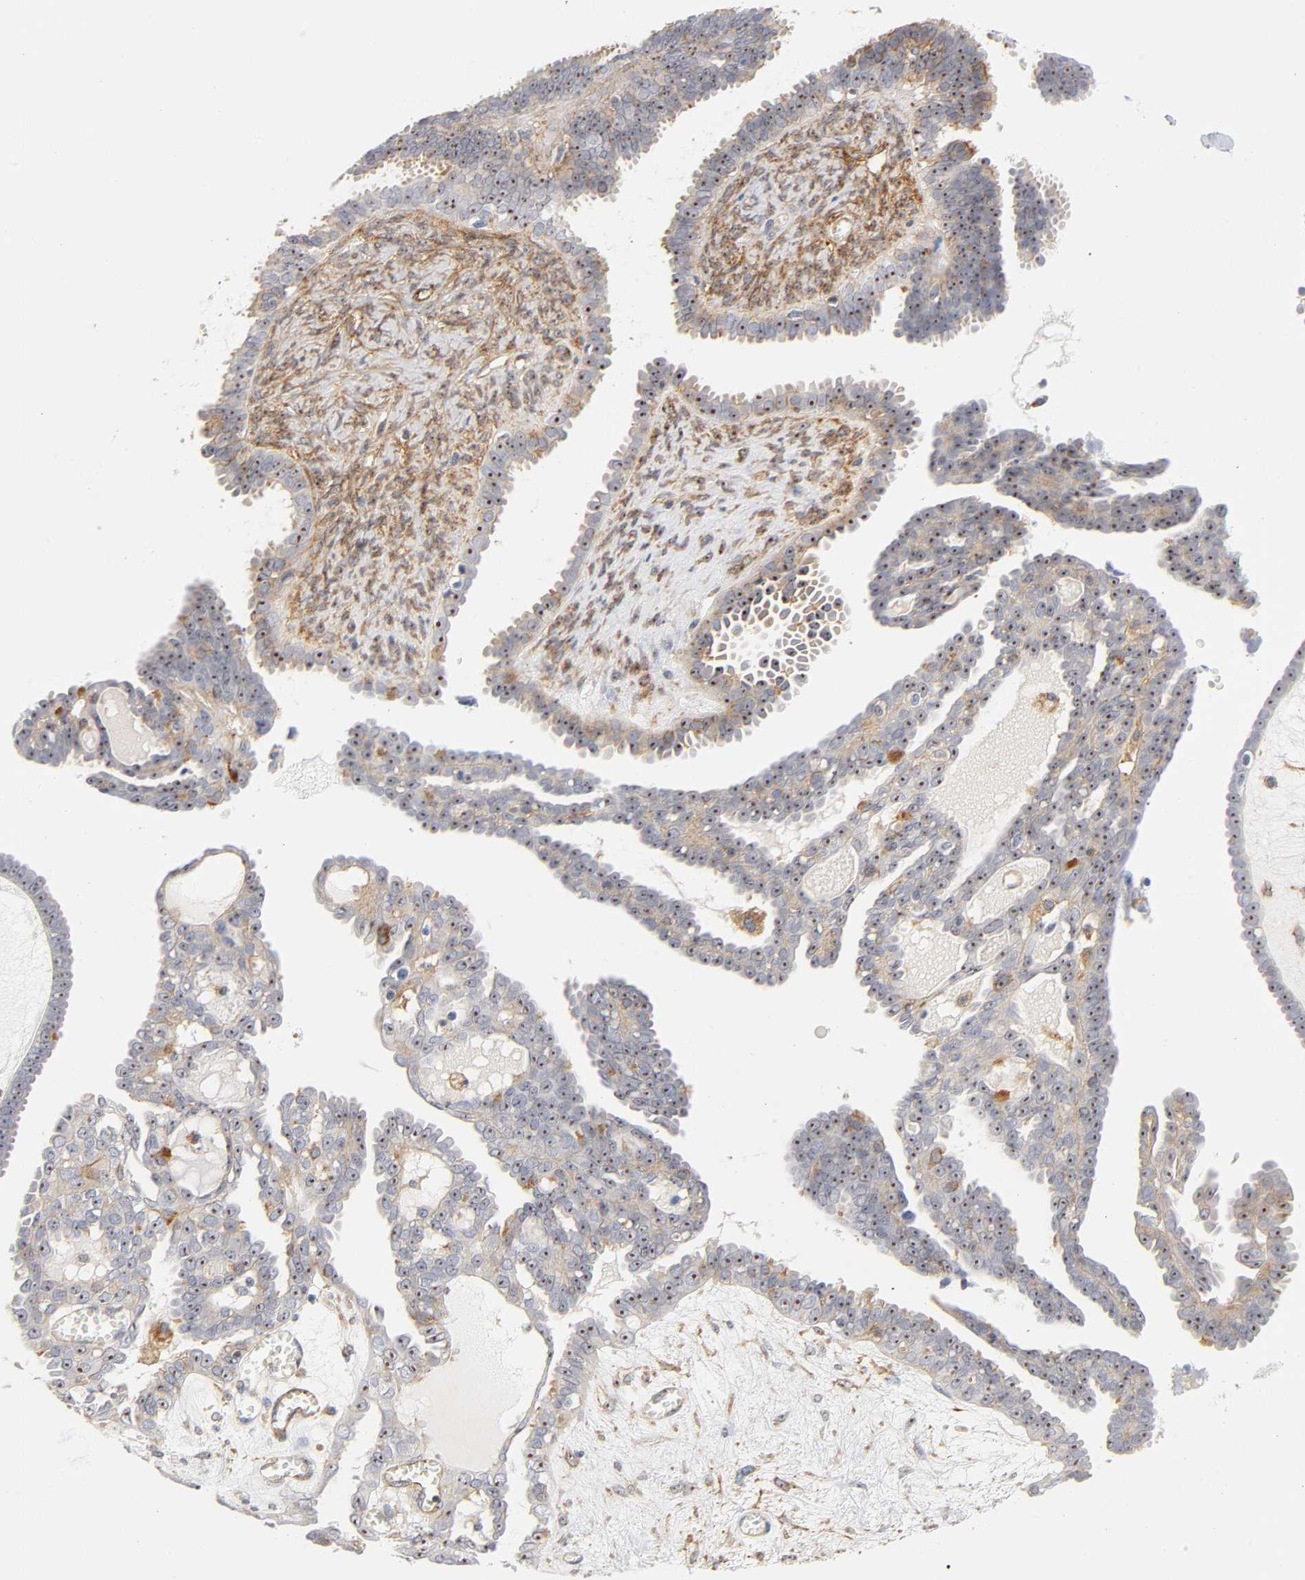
{"staining": {"intensity": "strong", "quantity": ">75%", "location": "cytoplasmic/membranous,nuclear"}, "tissue": "ovarian cancer", "cell_type": "Tumor cells", "image_type": "cancer", "snomed": [{"axis": "morphology", "description": "Cystadenocarcinoma, serous, NOS"}, {"axis": "topography", "description": "Ovary"}], "caption": "Immunohistochemical staining of human serous cystadenocarcinoma (ovarian) reveals high levels of strong cytoplasmic/membranous and nuclear staining in approximately >75% of tumor cells. Nuclei are stained in blue.", "gene": "PLD1", "patient": {"sex": "female", "age": 71}}